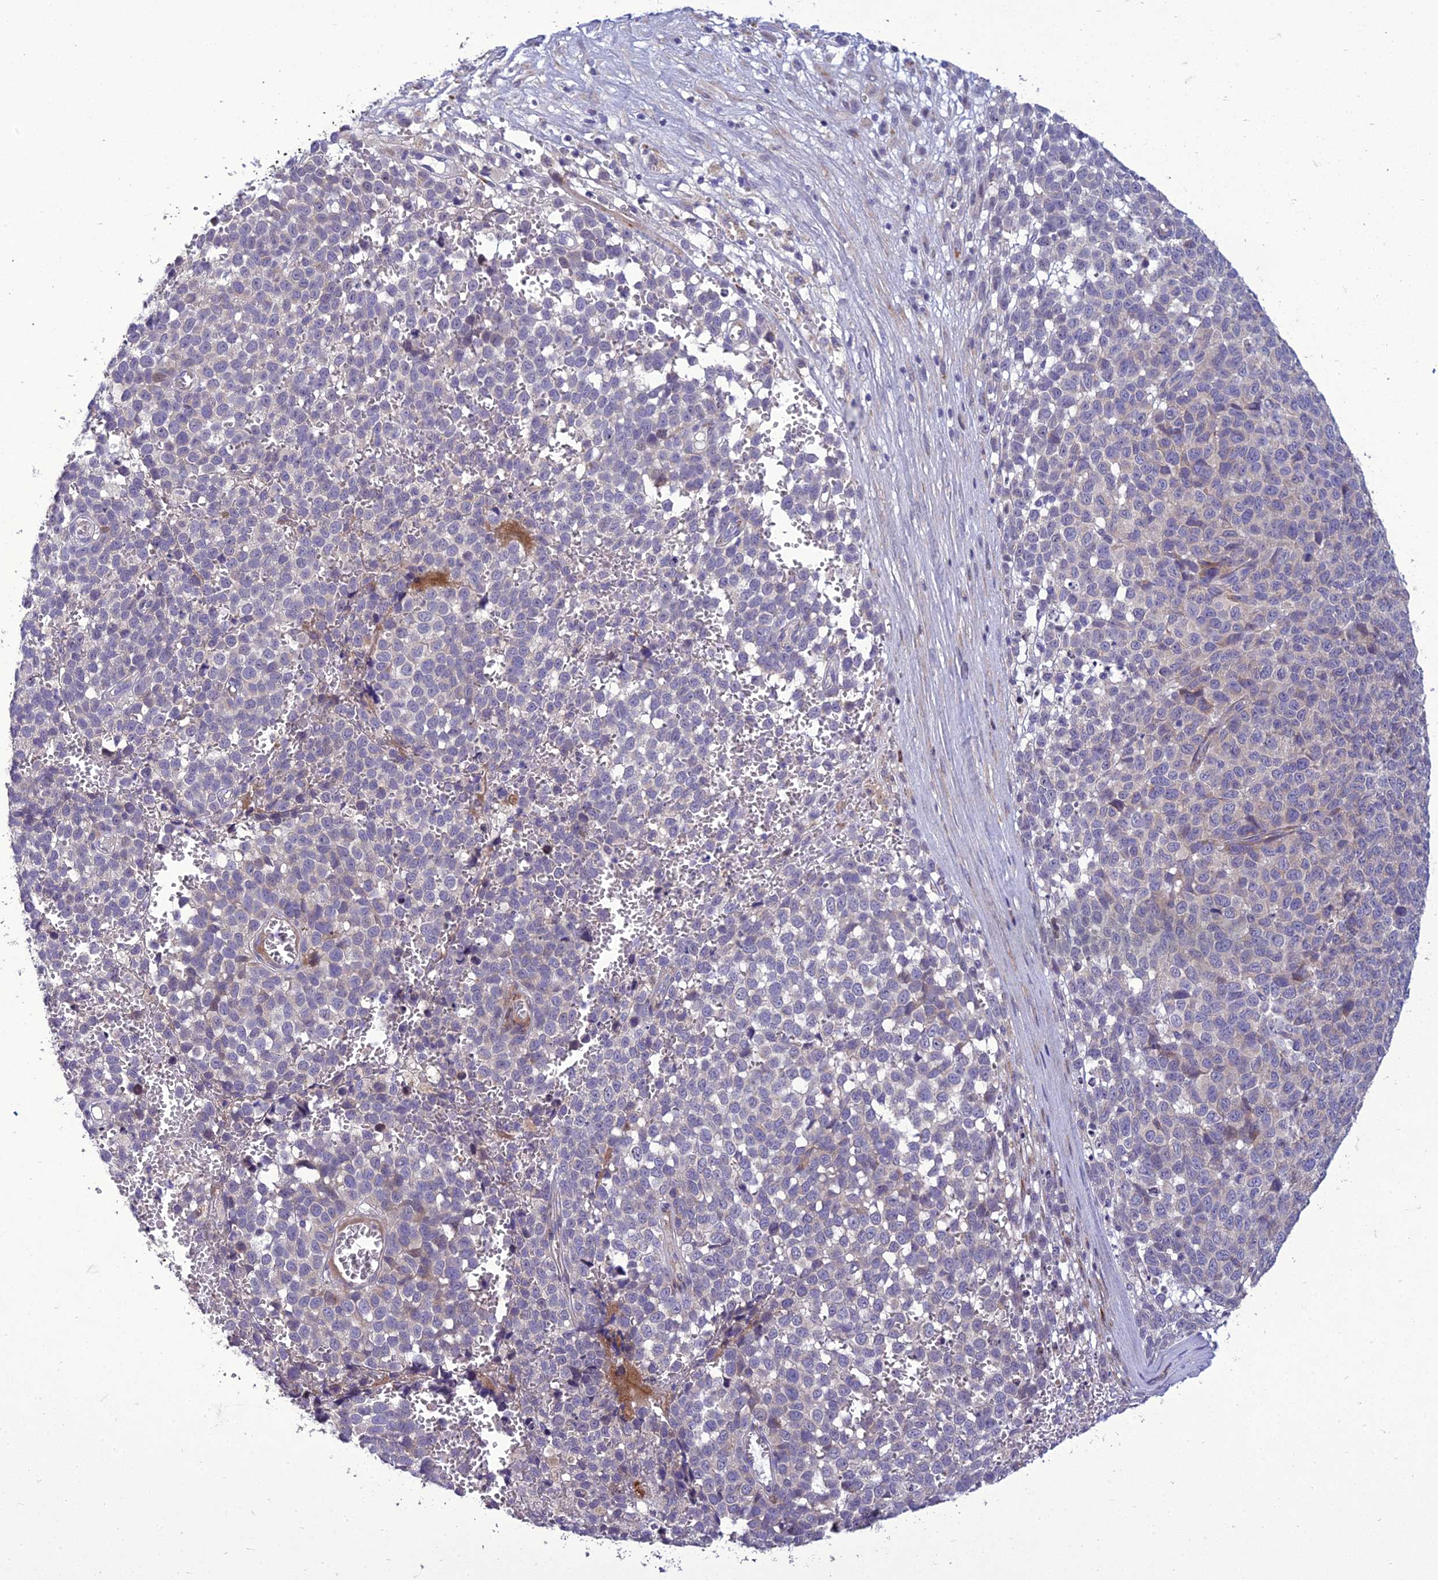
{"staining": {"intensity": "negative", "quantity": "none", "location": "none"}, "tissue": "melanoma", "cell_type": "Tumor cells", "image_type": "cancer", "snomed": [{"axis": "morphology", "description": "Malignant melanoma, NOS"}, {"axis": "topography", "description": "Nose, NOS"}], "caption": "An IHC histopathology image of melanoma is shown. There is no staining in tumor cells of melanoma.", "gene": "ADIPOR2", "patient": {"sex": "female", "age": 48}}